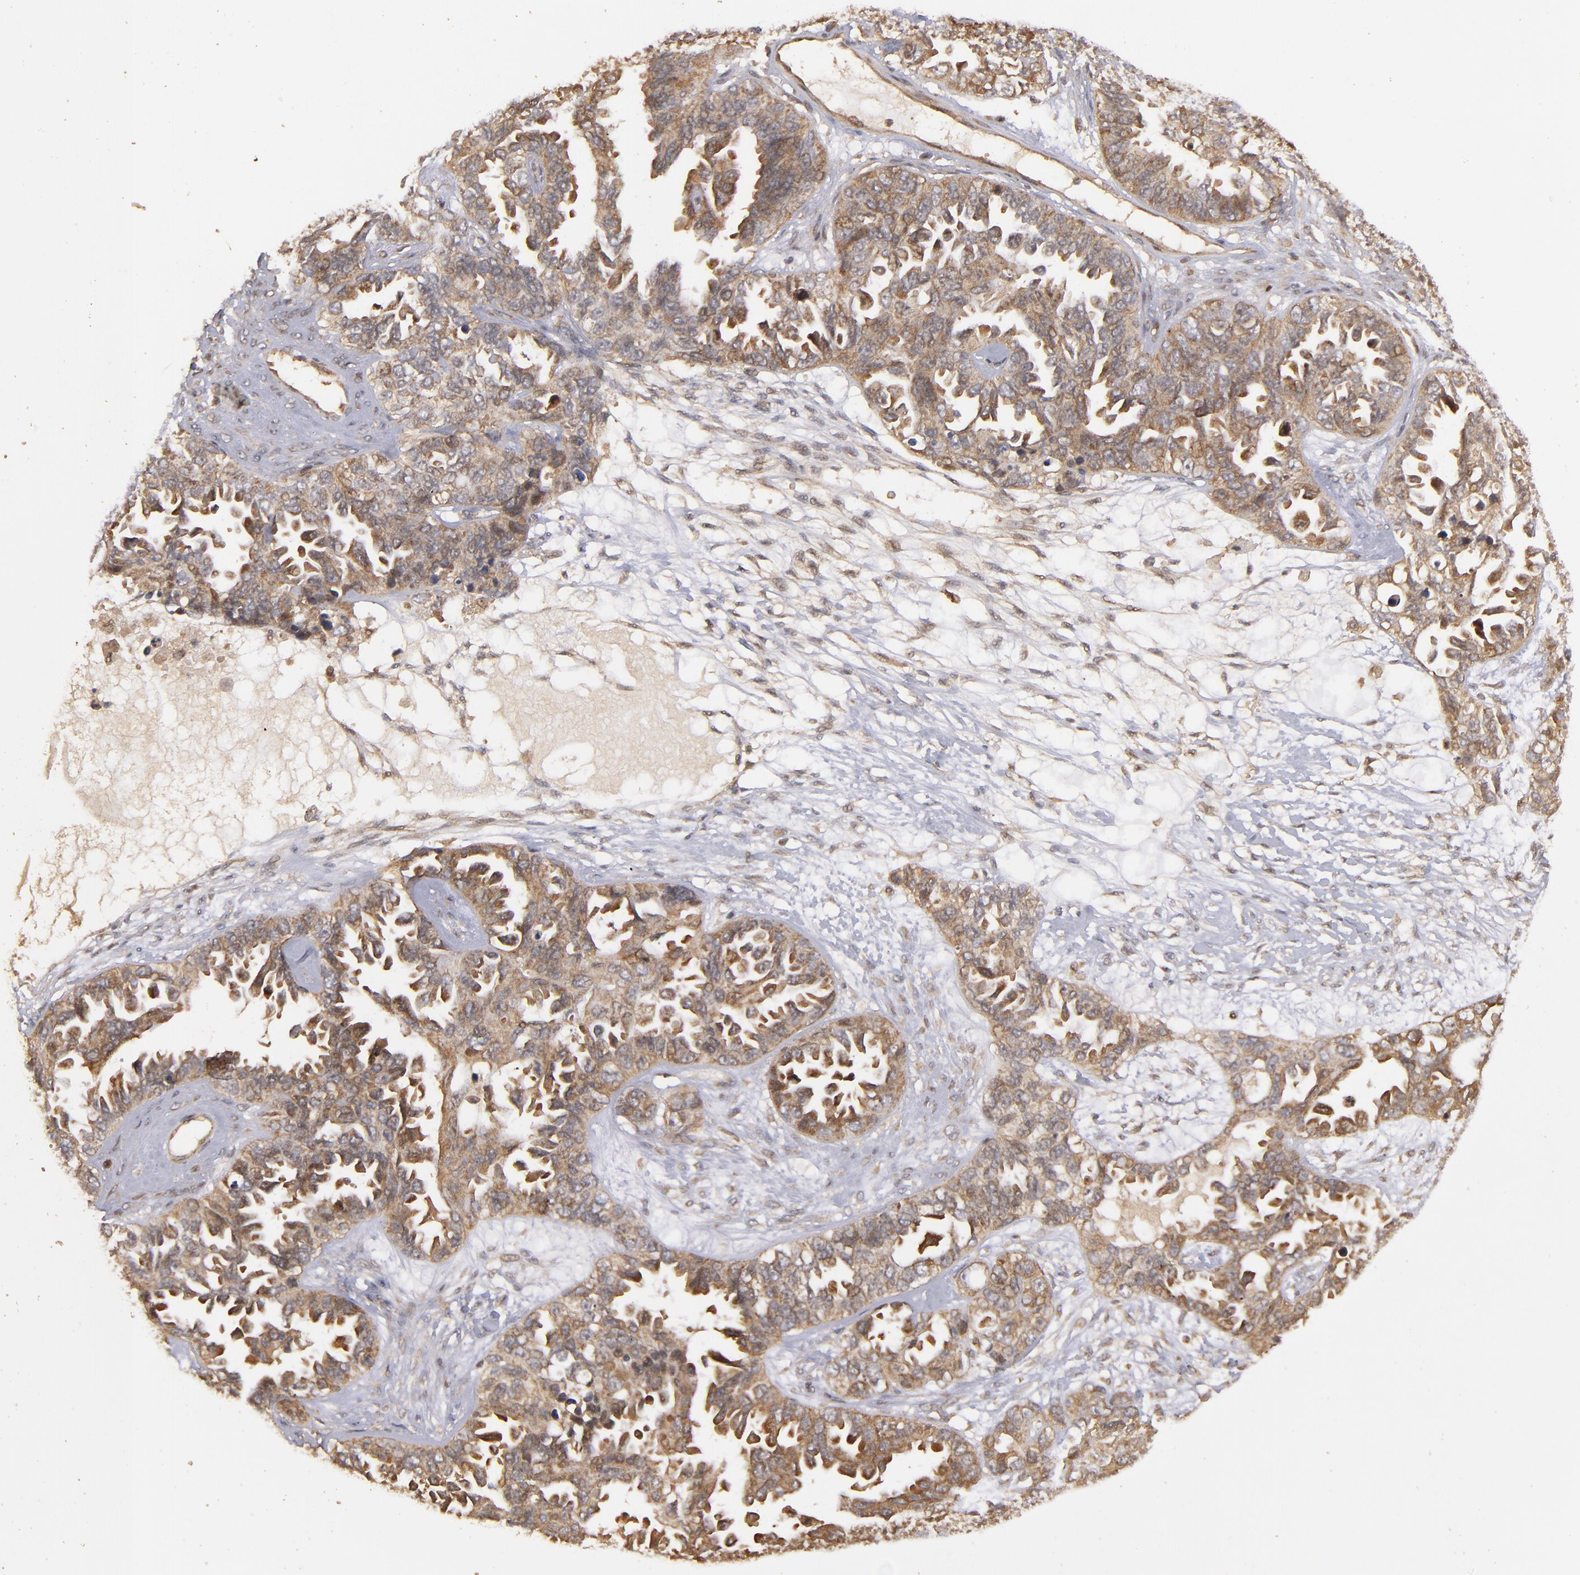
{"staining": {"intensity": "strong", "quantity": ">75%", "location": "cytoplasmic/membranous"}, "tissue": "ovarian cancer", "cell_type": "Tumor cells", "image_type": "cancer", "snomed": [{"axis": "morphology", "description": "Cystadenocarcinoma, serous, NOS"}, {"axis": "topography", "description": "Ovary"}], "caption": "Approximately >75% of tumor cells in serous cystadenocarcinoma (ovarian) exhibit strong cytoplasmic/membranous protein staining as visualized by brown immunohistochemical staining.", "gene": "BDKRB1", "patient": {"sex": "female", "age": 82}}